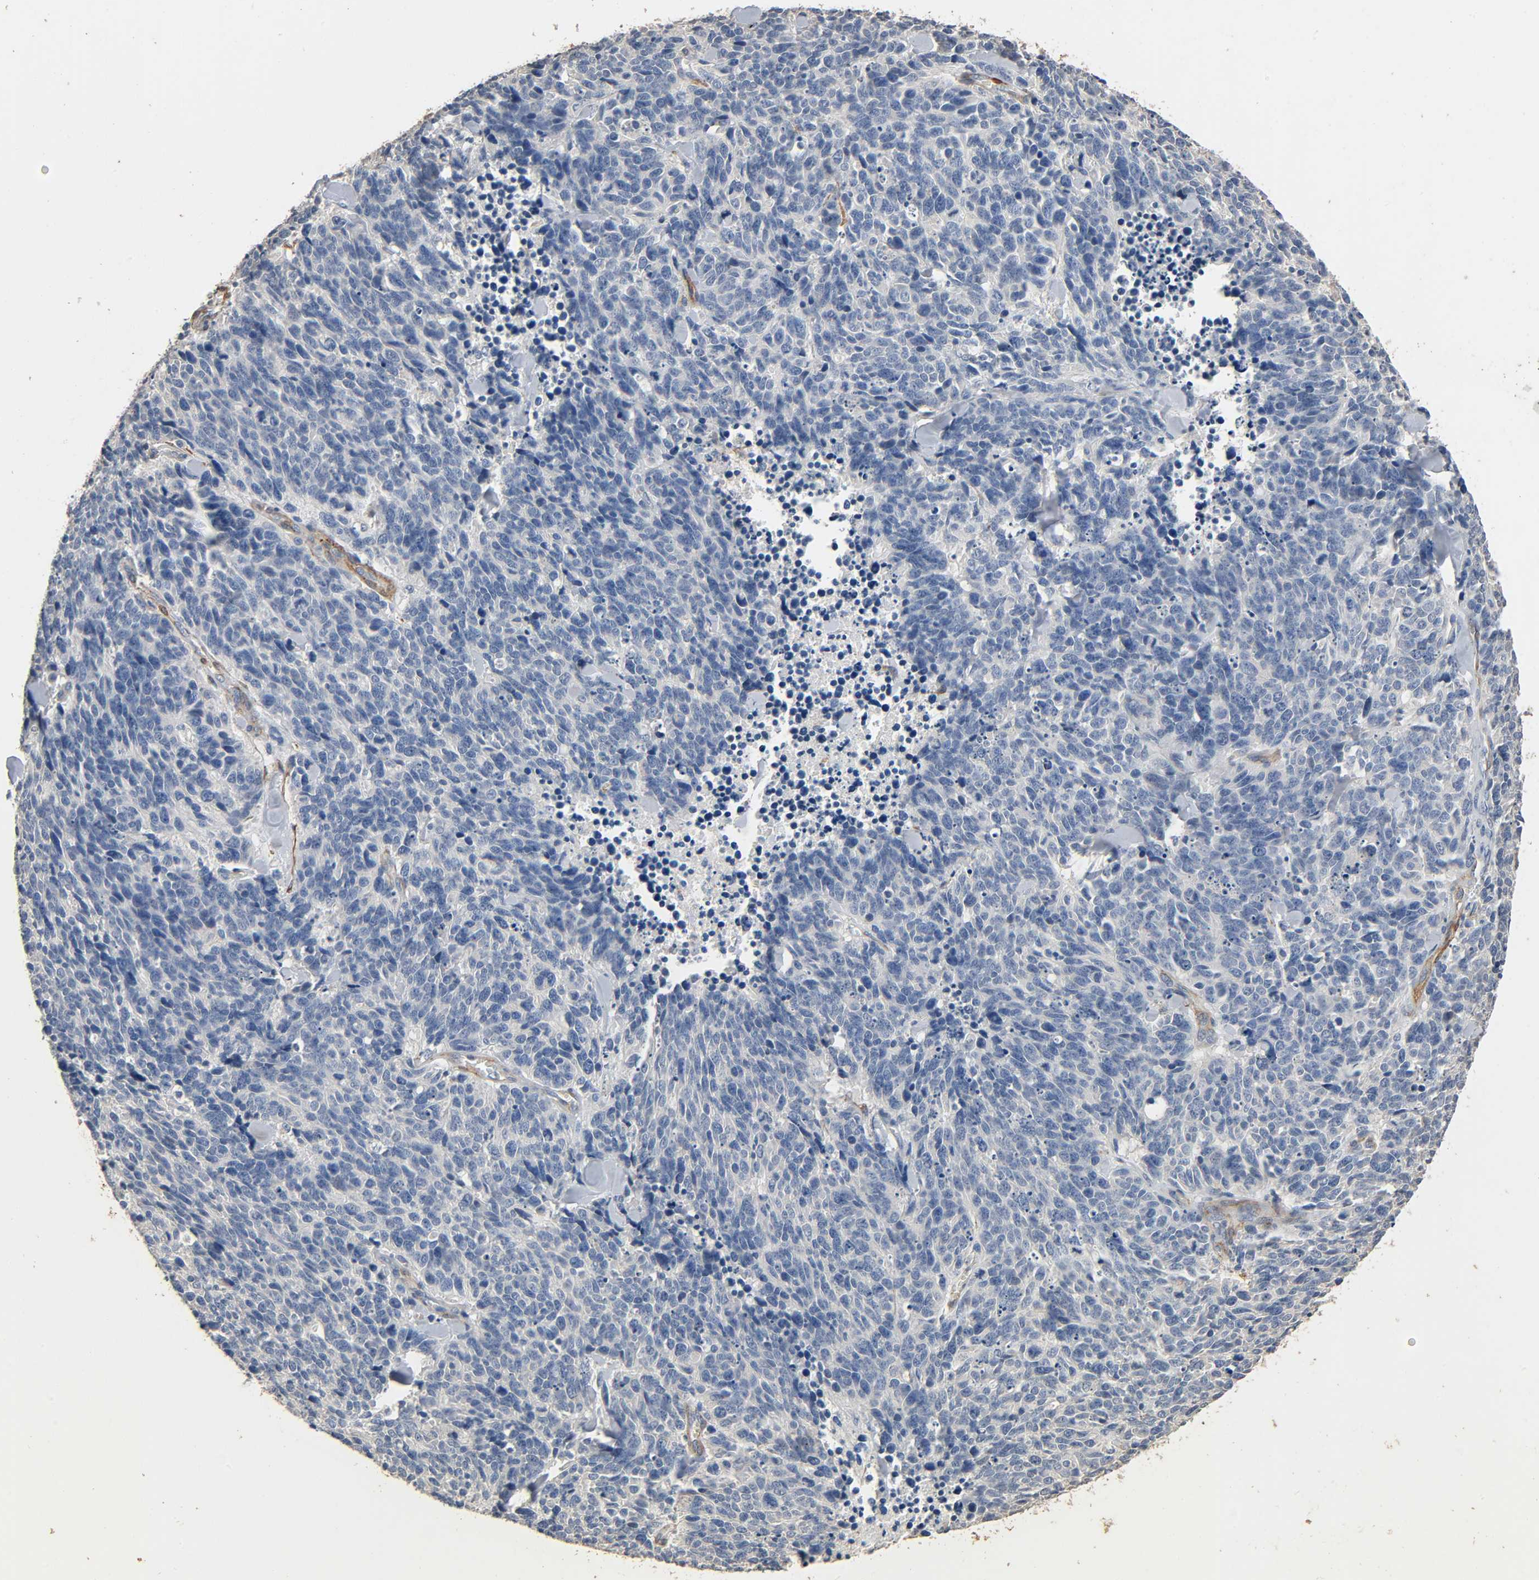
{"staining": {"intensity": "negative", "quantity": "none", "location": "none"}, "tissue": "lung cancer", "cell_type": "Tumor cells", "image_type": "cancer", "snomed": [{"axis": "morphology", "description": "Neoplasm, malignant, NOS"}, {"axis": "topography", "description": "Lung"}], "caption": "DAB (3,3'-diaminobenzidine) immunohistochemical staining of human neoplasm (malignant) (lung) exhibits no significant positivity in tumor cells.", "gene": "GSTA3", "patient": {"sex": "female", "age": 58}}